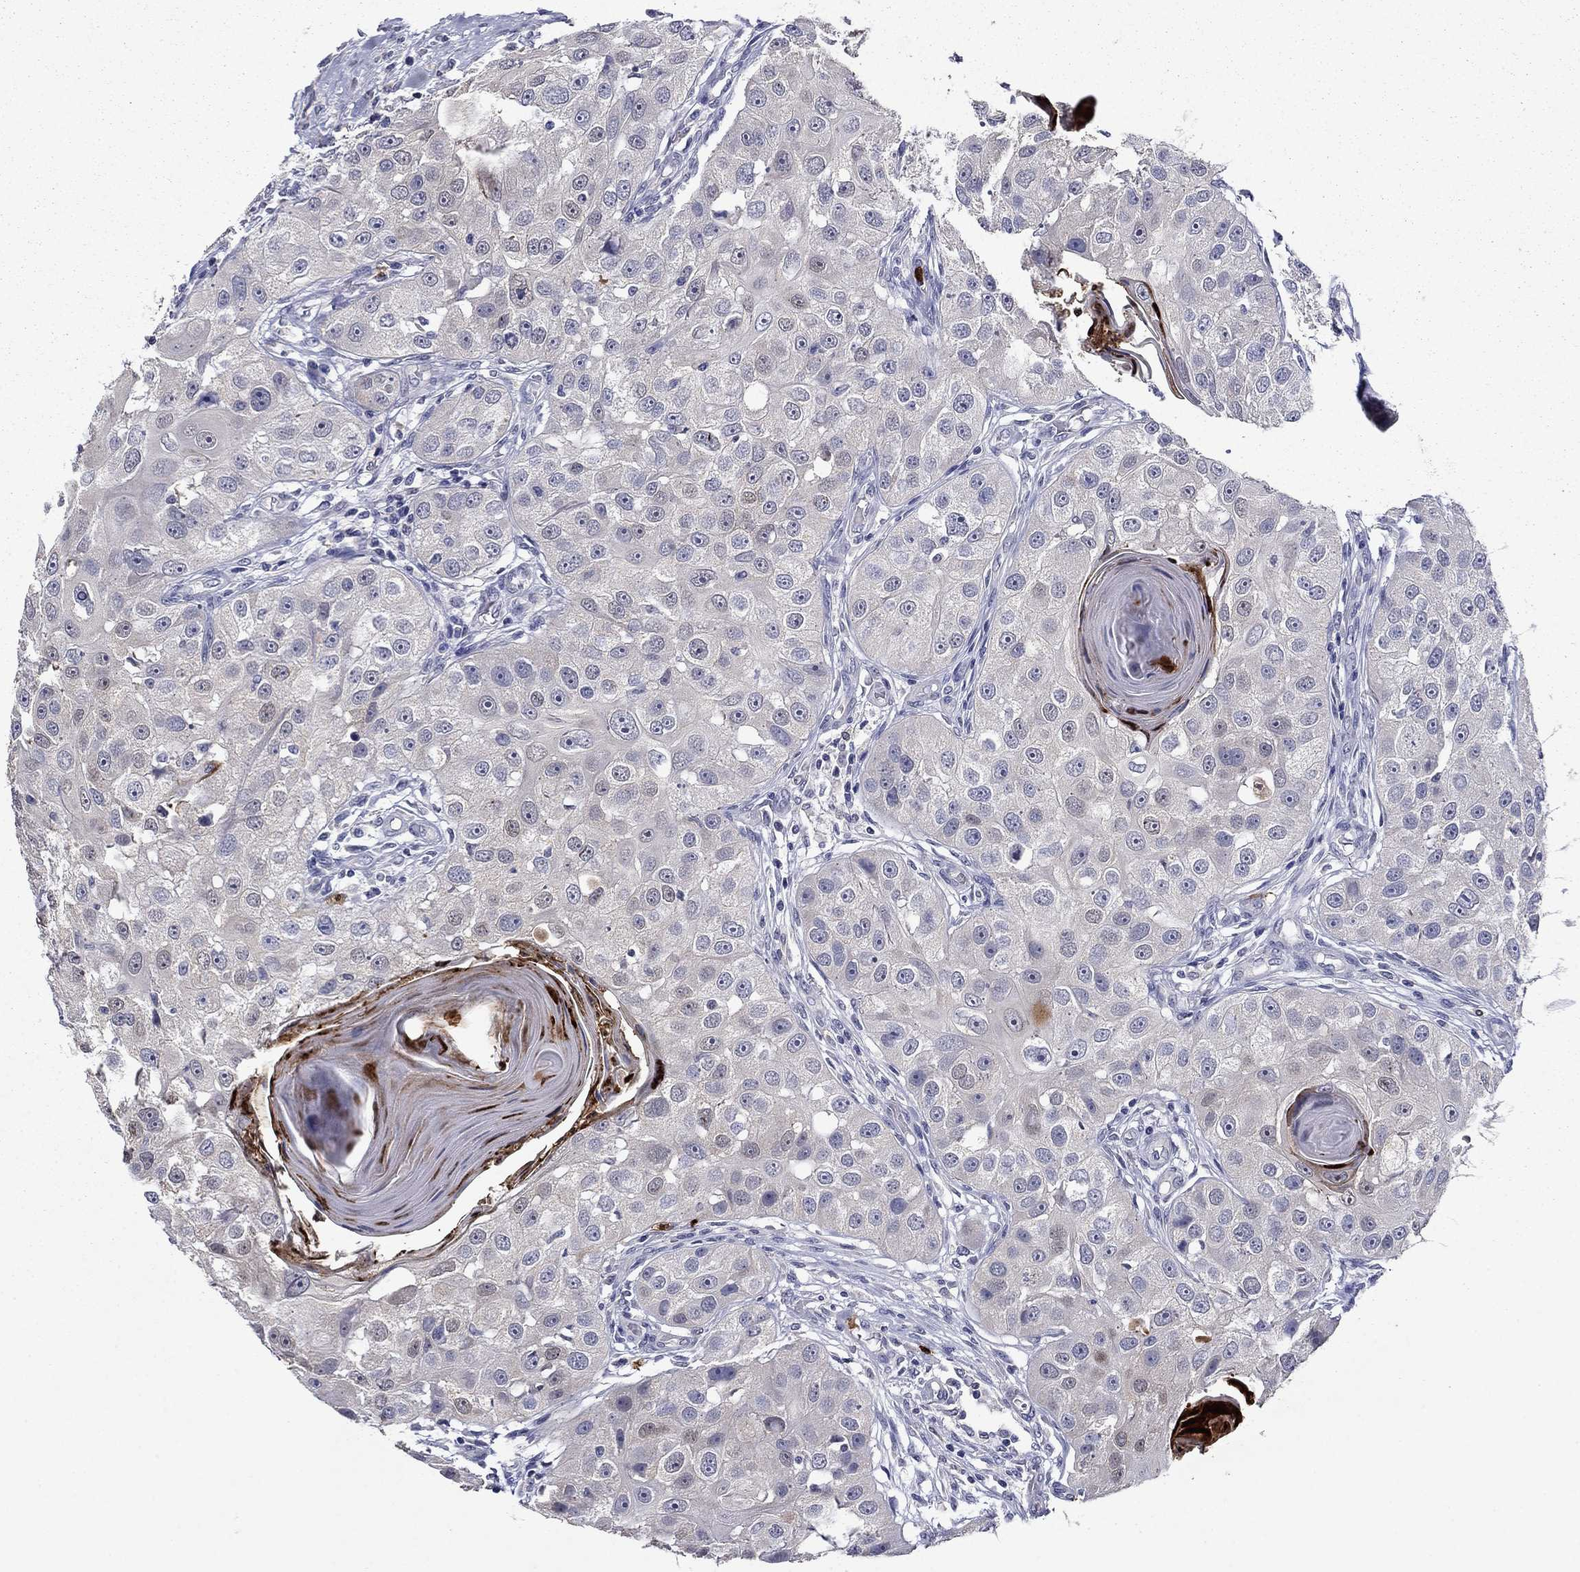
{"staining": {"intensity": "negative", "quantity": "none", "location": "none"}, "tissue": "head and neck cancer", "cell_type": "Tumor cells", "image_type": "cancer", "snomed": [{"axis": "morphology", "description": "Normal tissue, NOS"}, {"axis": "morphology", "description": "Squamous cell carcinoma, NOS"}, {"axis": "topography", "description": "Skeletal muscle"}, {"axis": "topography", "description": "Head-Neck"}], "caption": "Immunohistochemistry image of neoplastic tissue: human head and neck cancer stained with DAB demonstrates no significant protein staining in tumor cells. (DAB (3,3'-diaminobenzidine) IHC with hematoxylin counter stain).", "gene": "IRF5", "patient": {"sex": "male", "age": 51}}